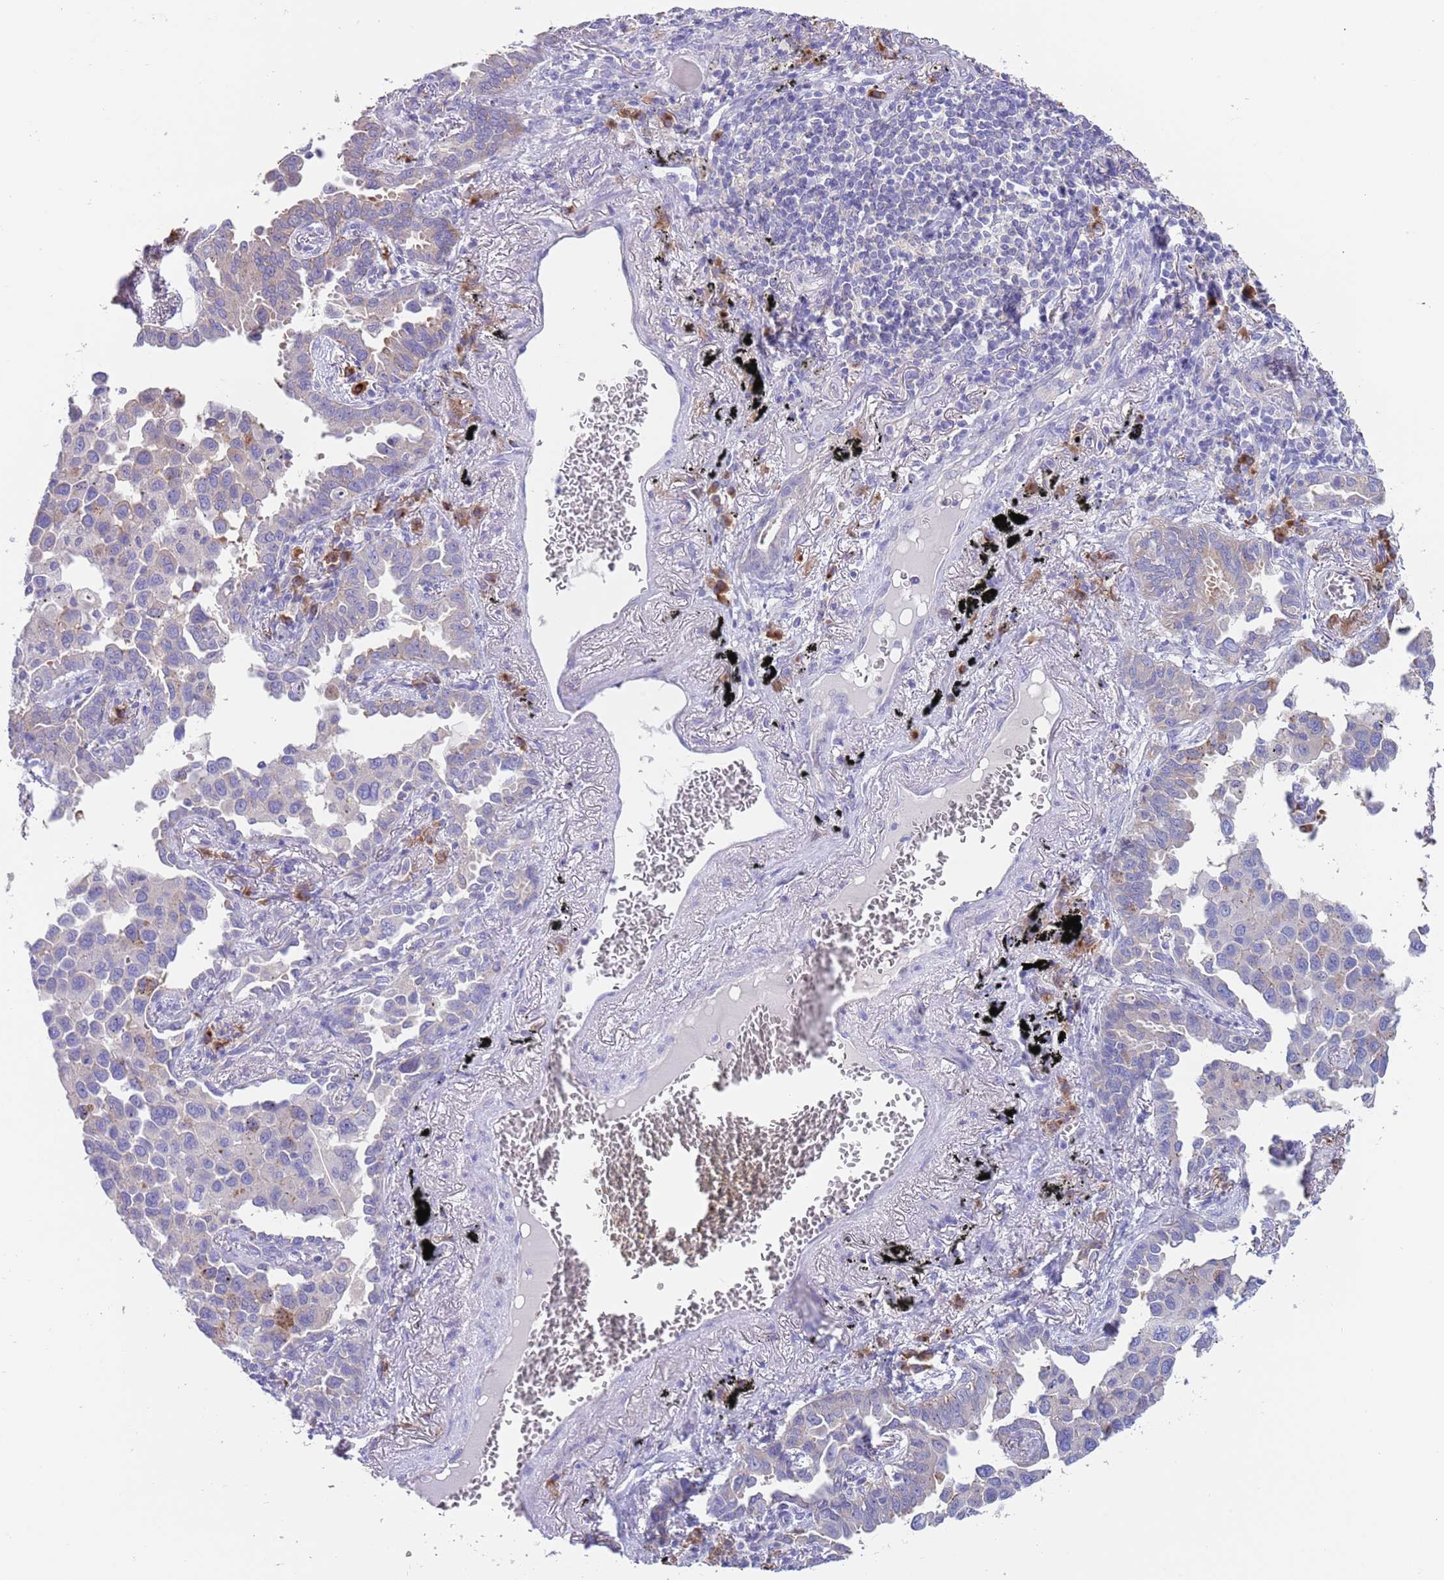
{"staining": {"intensity": "negative", "quantity": "none", "location": "none"}, "tissue": "lung cancer", "cell_type": "Tumor cells", "image_type": "cancer", "snomed": [{"axis": "morphology", "description": "Adenocarcinoma, NOS"}, {"axis": "topography", "description": "Lung"}], "caption": "The image reveals no significant expression in tumor cells of lung cancer (adenocarcinoma). (Stains: DAB immunohistochemistry with hematoxylin counter stain, Microscopy: brightfield microscopy at high magnification).", "gene": "TYW1", "patient": {"sex": "male", "age": 67}}